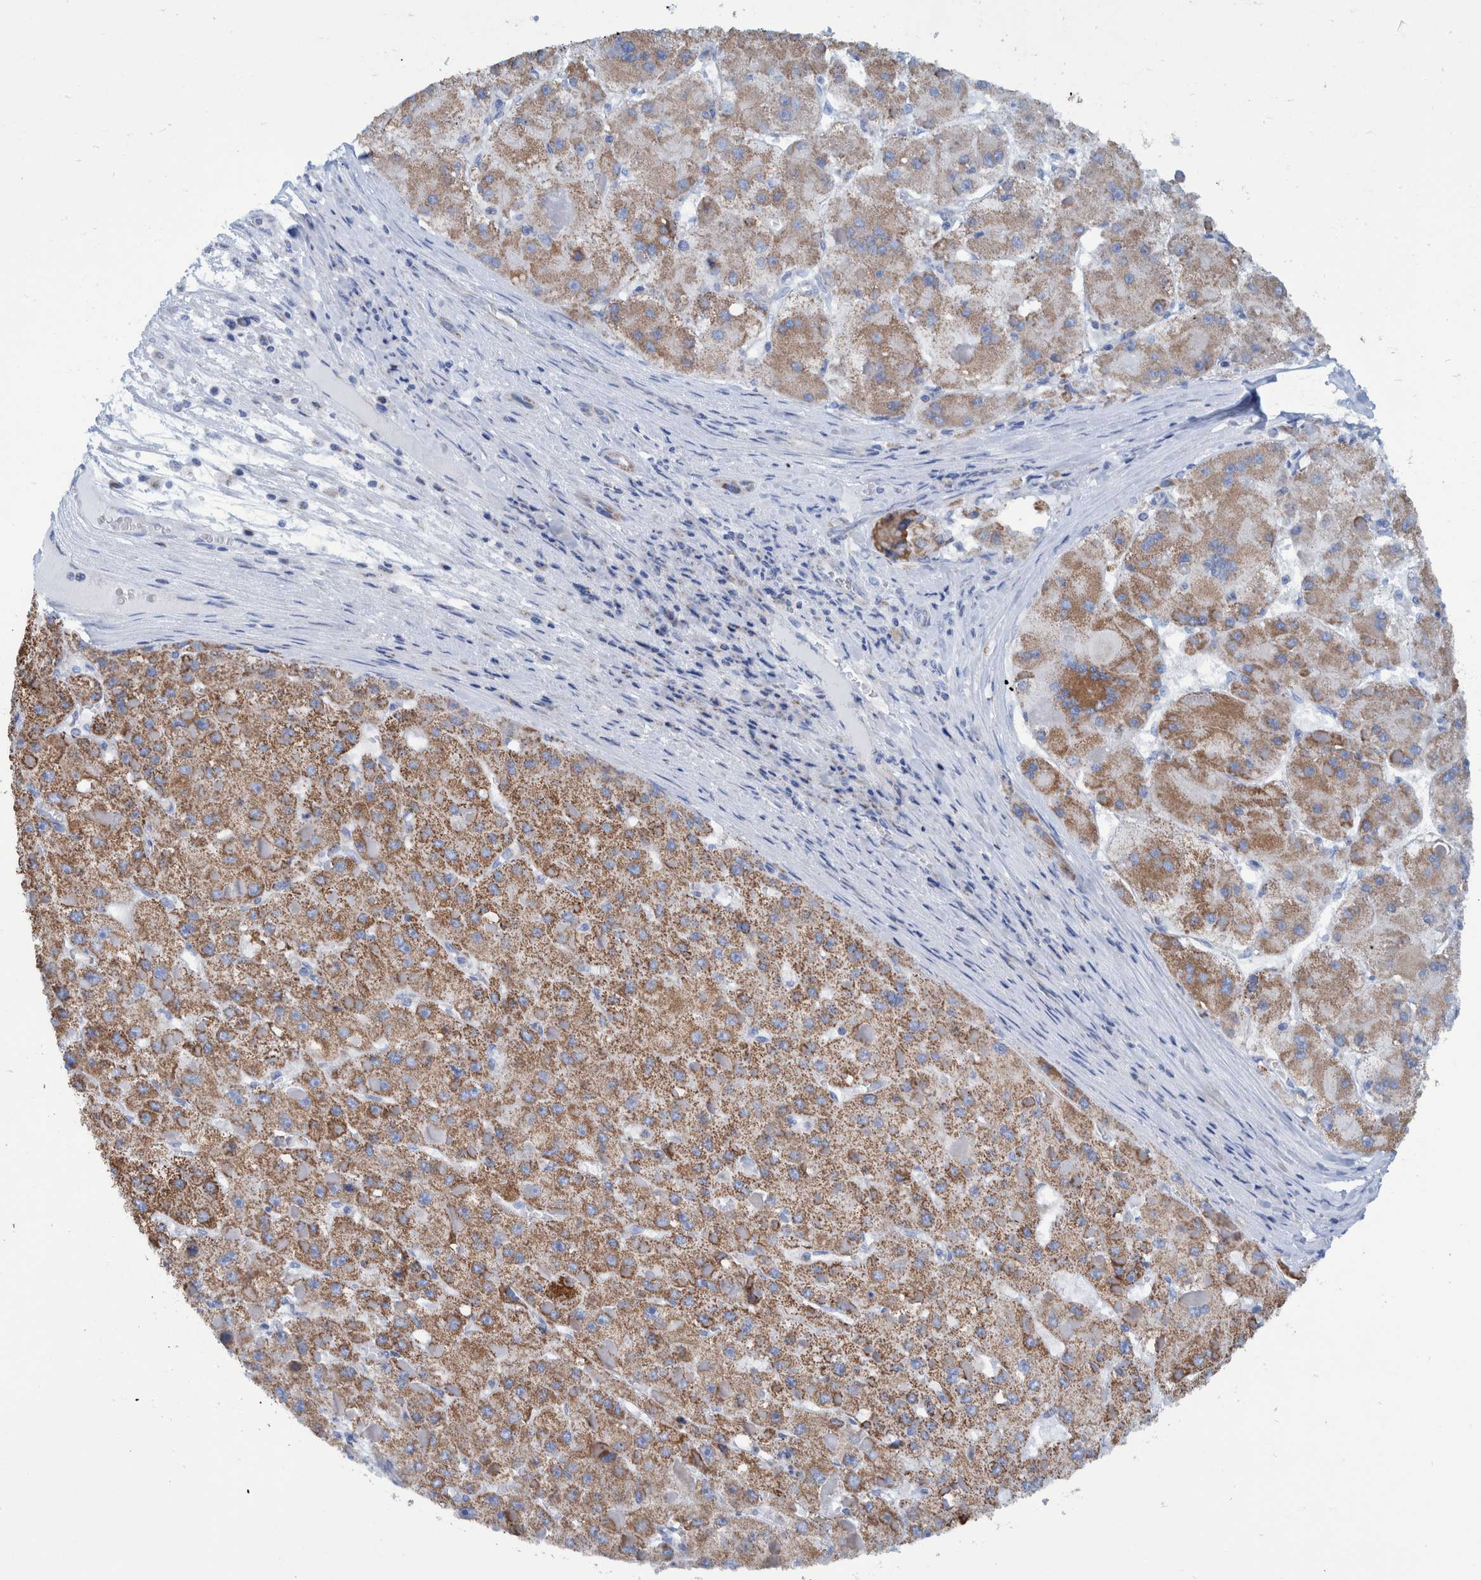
{"staining": {"intensity": "moderate", "quantity": "25%-75%", "location": "cytoplasmic/membranous"}, "tissue": "liver cancer", "cell_type": "Tumor cells", "image_type": "cancer", "snomed": [{"axis": "morphology", "description": "Carcinoma, Hepatocellular, NOS"}, {"axis": "topography", "description": "Liver"}], "caption": "Brown immunohistochemical staining in liver cancer (hepatocellular carcinoma) displays moderate cytoplasmic/membranous positivity in approximately 25%-75% of tumor cells. Ihc stains the protein in brown and the nuclei are stained blue.", "gene": "BZW2", "patient": {"sex": "female", "age": 73}}